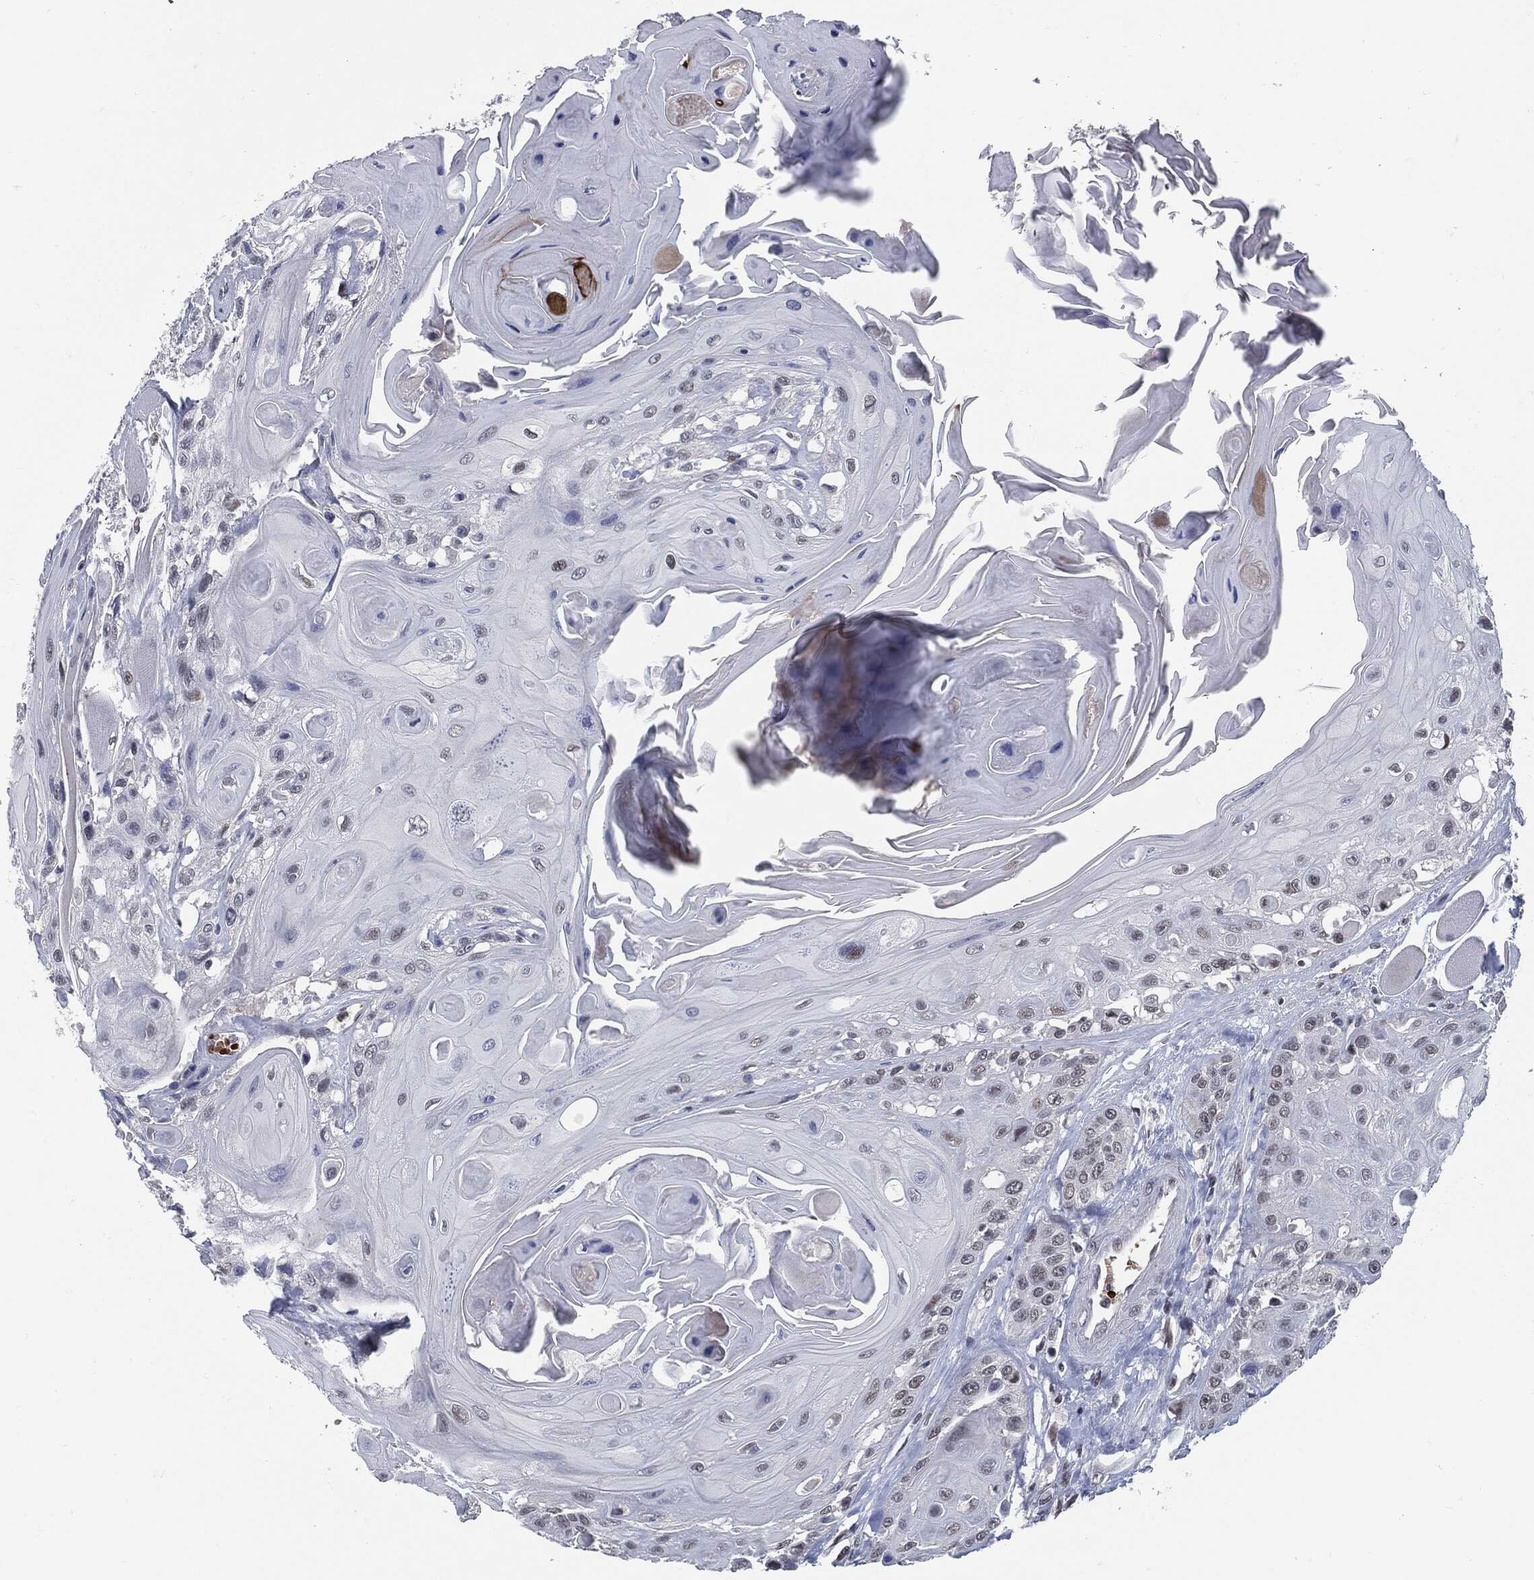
{"staining": {"intensity": "negative", "quantity": "none", "location": "none"}, "tissue": "head and neck cancer", "cell_type": "Tumor cells", "image_type": "cancer", "snomed": [{"axis": "morphology", "description": "Squamous cell carcinoma, NOS"}, {"axis": "topography", "description": "Head-Neck"}], "caption": "This is an IHC histopathology image of head and neck cancer. There is no staining in tumor cells.", "gene": "ANXA1", "patient": {"sex": "female", "age": 59}}